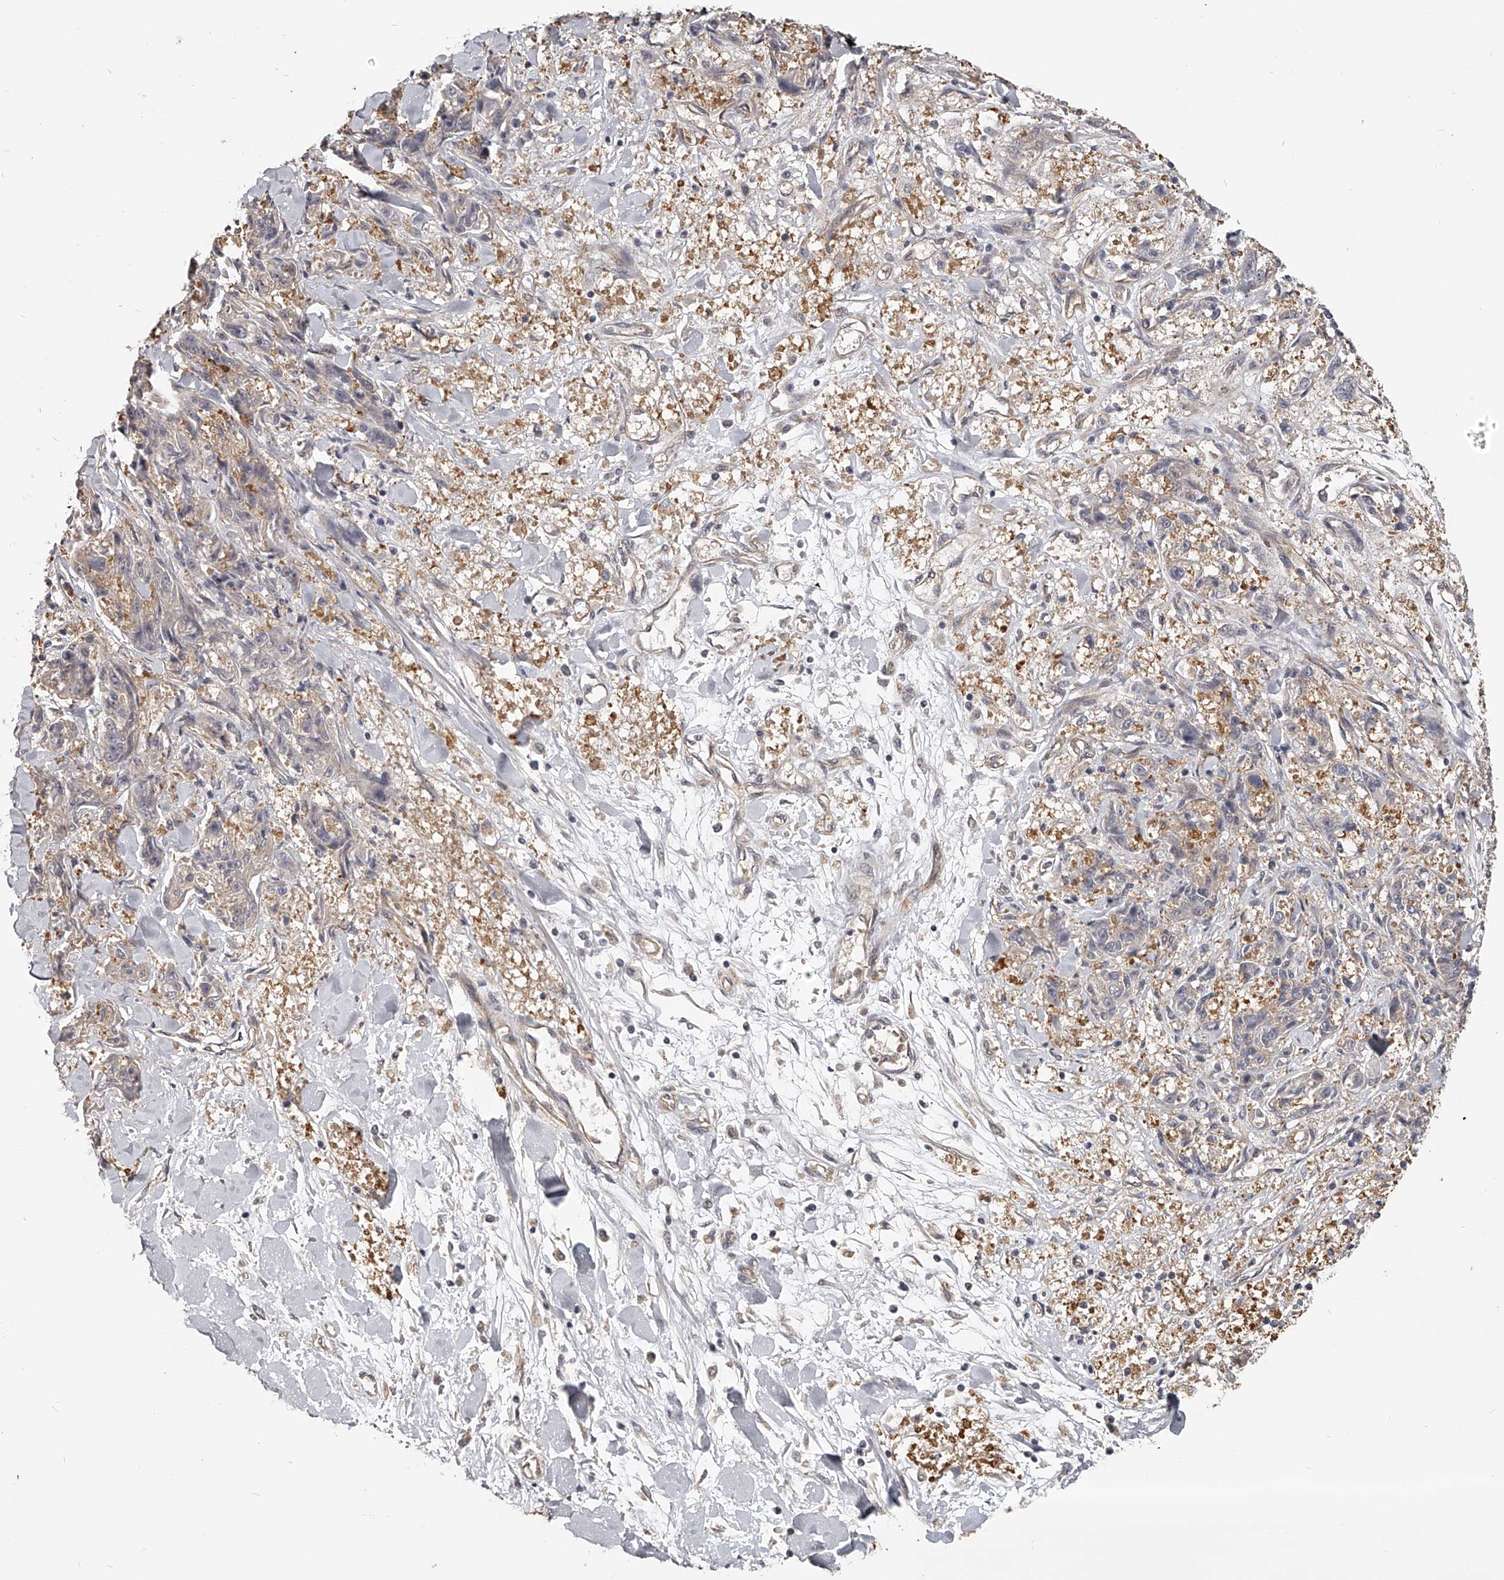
{"staining": {"intensity": "negative", "quantity": "none", "location": "none"}, "tissue": "melanoma", "cell_type": "Tumor cells", "image_type": "cancer", "snomed": [{"axis": "morphology", "description": "Malignant melanoma, NOS"}, {"axis": "topography", "description": "Skin"}], "caption": "Malignant melanoma was stained to show a protein in brown. There is no significant positivity in tumor cells.", "gene": "ZNF582", "patient": {"sex": "male", "age": 53}}